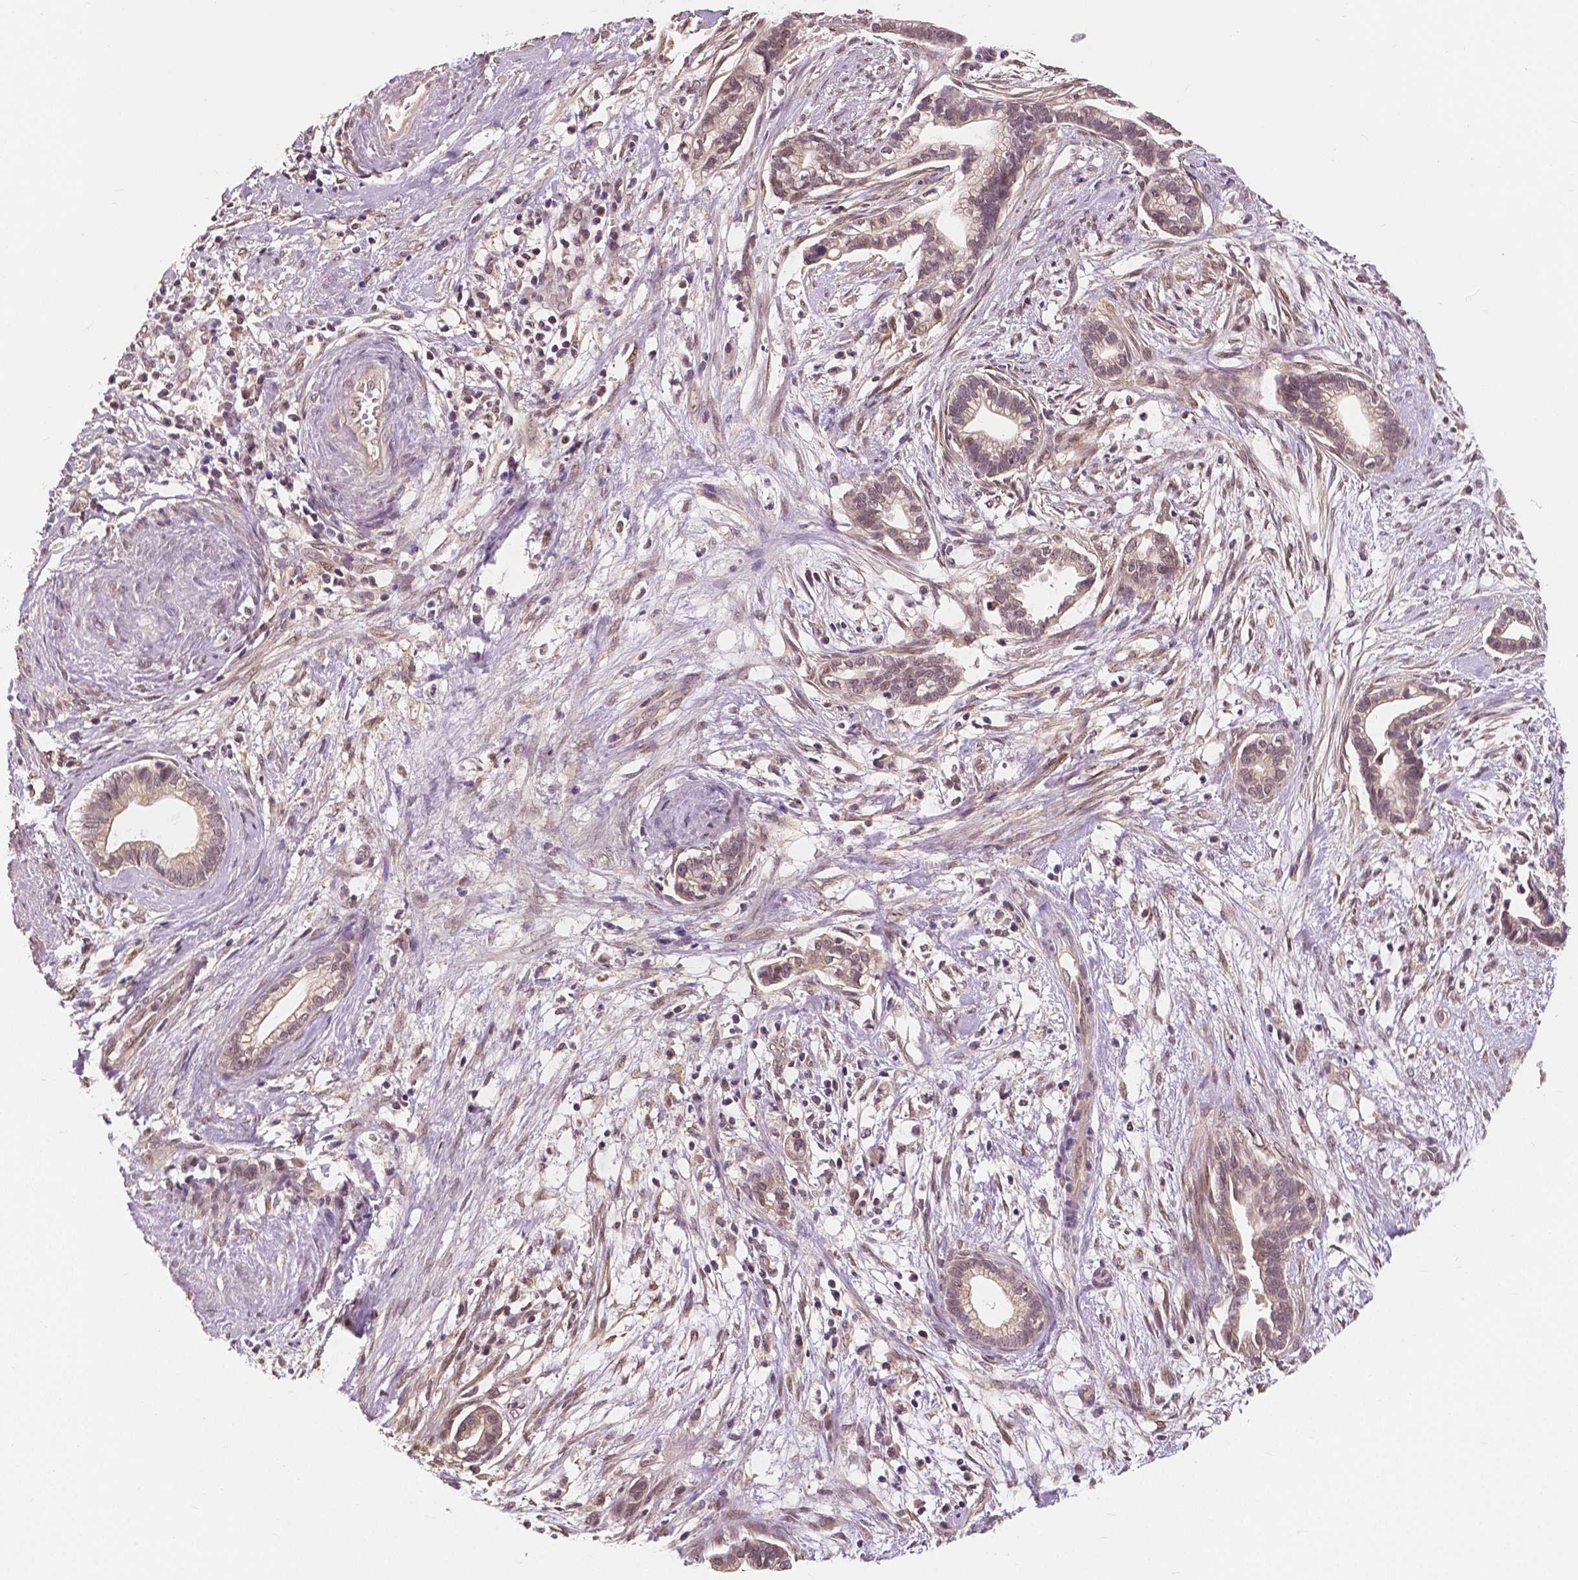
{"staining": {"intensity": "weak", "quantity": "25%-75%", "location": "cytoplasmic/membranous,nuclear"}, "tissue": "cervical cancer", "cell_type": "Tumor cells", "image_type": "cancer", "snomed": [{"axis": "morphology", "description": "Adenocarcinoma, NOS"}, {"axis": "topography", "description": "Cervix"}], "caption": "Approximately 25%-75% of tumor cells in cervical cancer display weak cytoplasmic/membranous and nuclear protein staining as visualized by brown immunohistochemical staining.", "gene": "MAP1LC3B", "patient": {"sex": "female", "age": 62}}